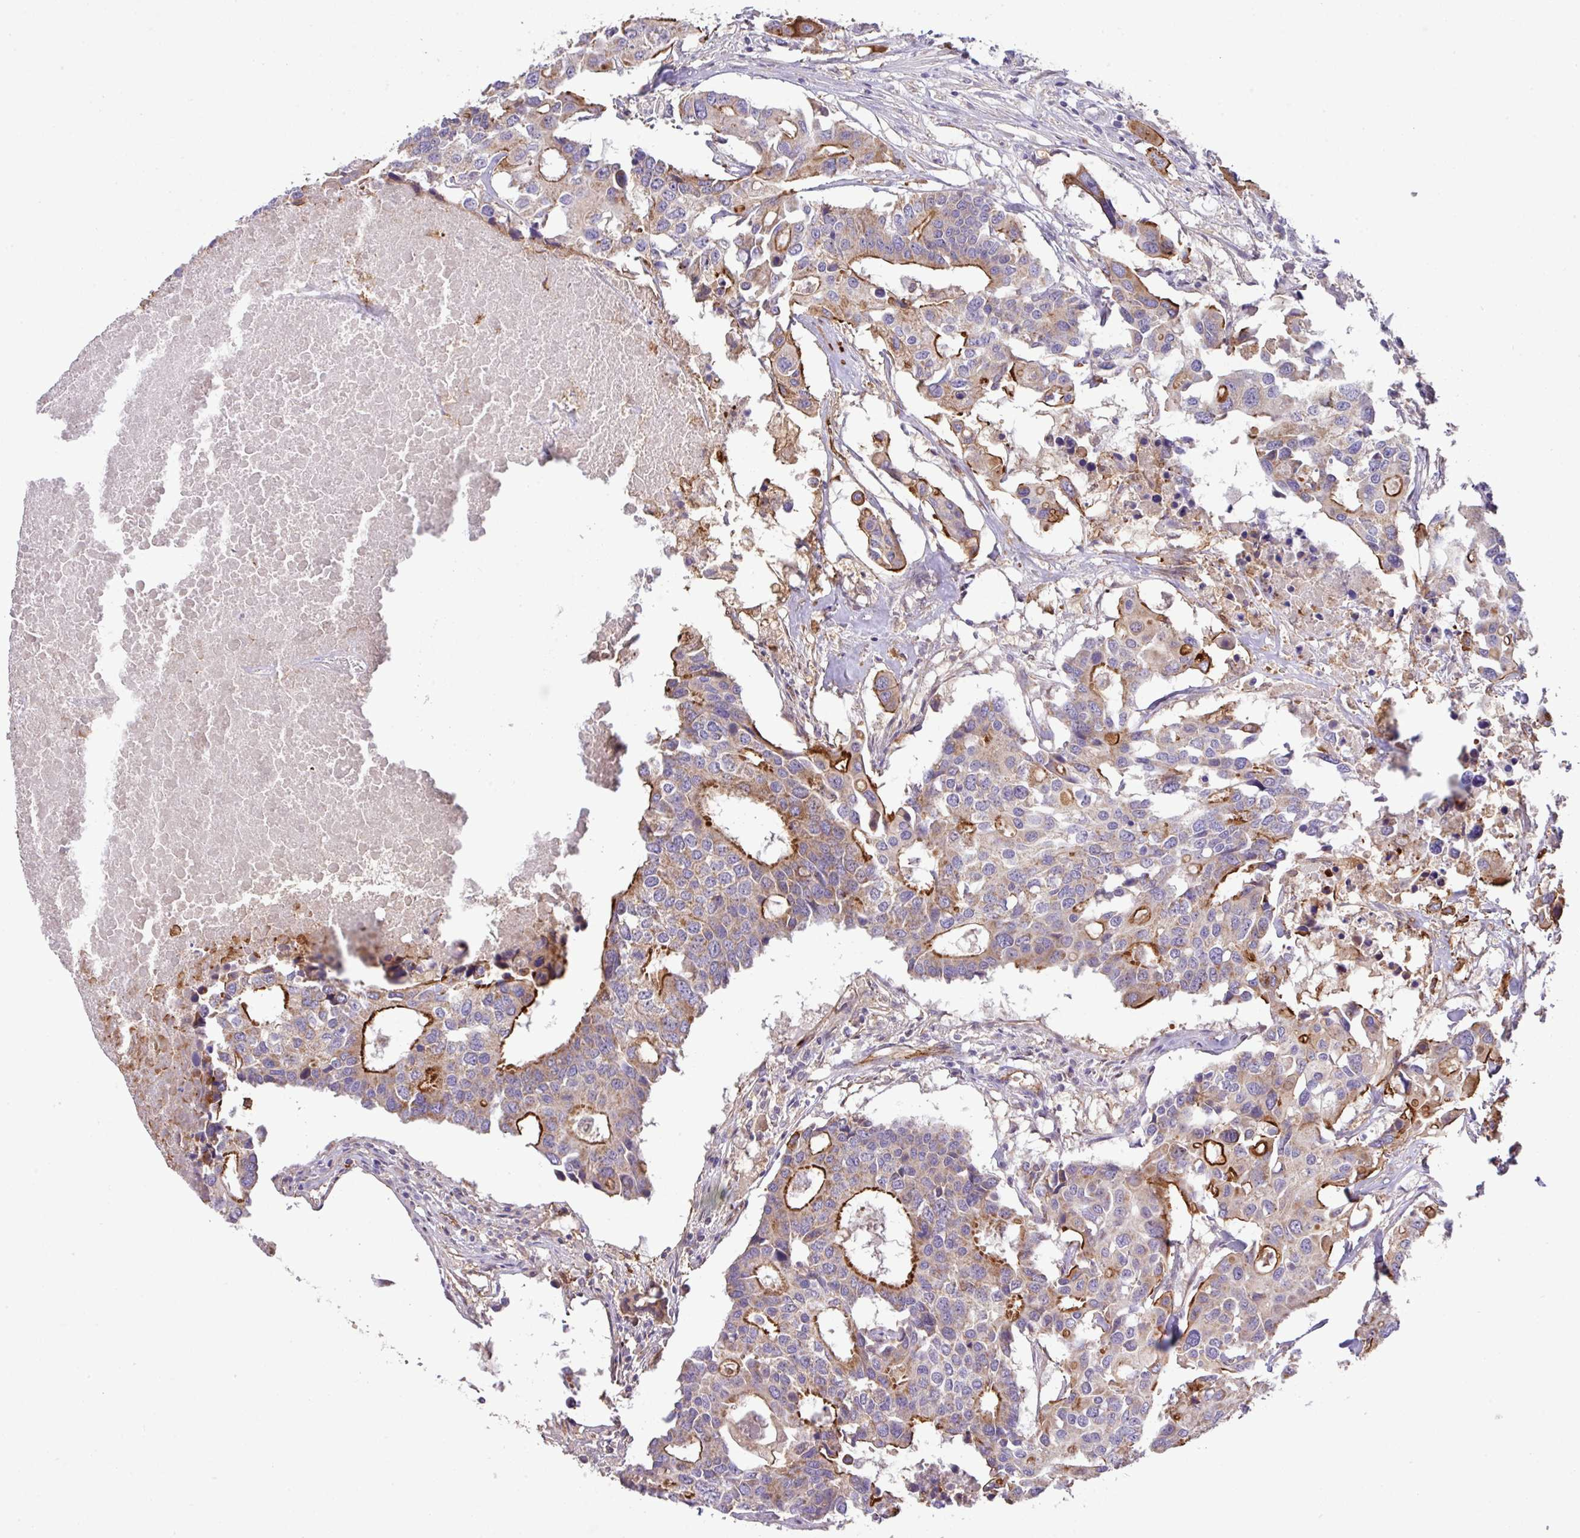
{"staining": {"intensity": "moderate", "quantity": "25%-75%", "location": "cytoplasmic/membranous"}, "tissue": "colorectal cancer", "cell_type": "Tumor cells", "image_type": "cancer", "snomed": [{"axis": "morphology", "description": "Adenocarcinoma, NOS"}, {"axis": "topography", "description": "Colon"}], "caption": "This micrograph displays colorectal cancer (adenocarcinoma) stained with immunohistochemistry (IHC) to label a protein in brown. The cytoplasmic/membranous of tumor cells show moderate positivity for the protein. Nuclei are counter-stained blue.", "gene": "LRRC53", "patient": {"sex": "male", "age": 77}}